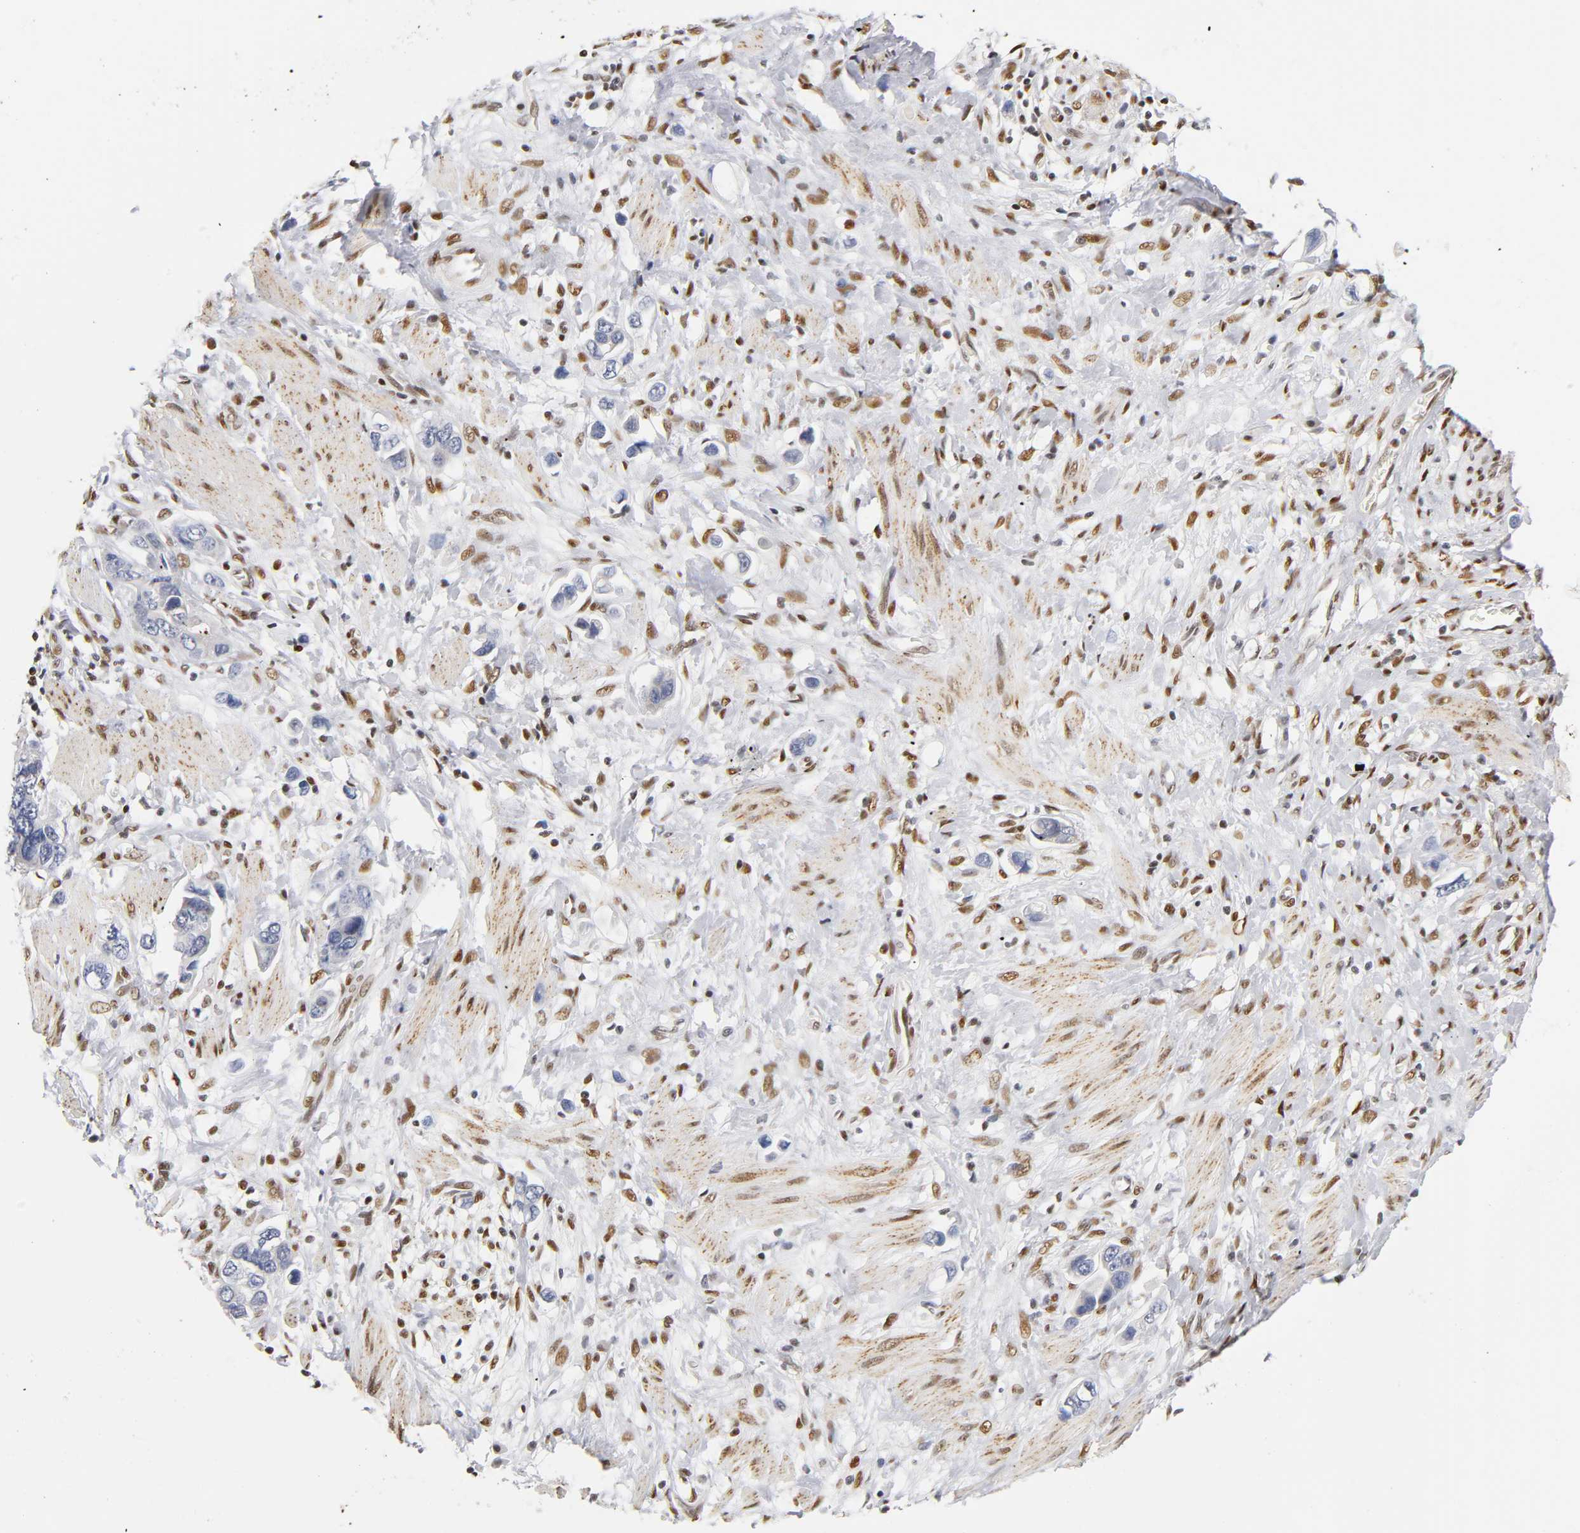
{"staining": {"intensity": "negative", "quantity": "none", "location": "none"}, "tissue": "stomach cancer", "cell_type": "Tumor cells", "image_type": "cancer", "snomed": [{"axis": "morphology", "description": "Adenocarcinoma, NOS"}, {"axis": "topography", "description": "Stomach, lower"}], "caption": "A micrograph of stomach cancer stained for a protein reveals no brown staining in tumor cells.", "gene": "NR3C1", "patient": {"sex": "female", "age": 93}}